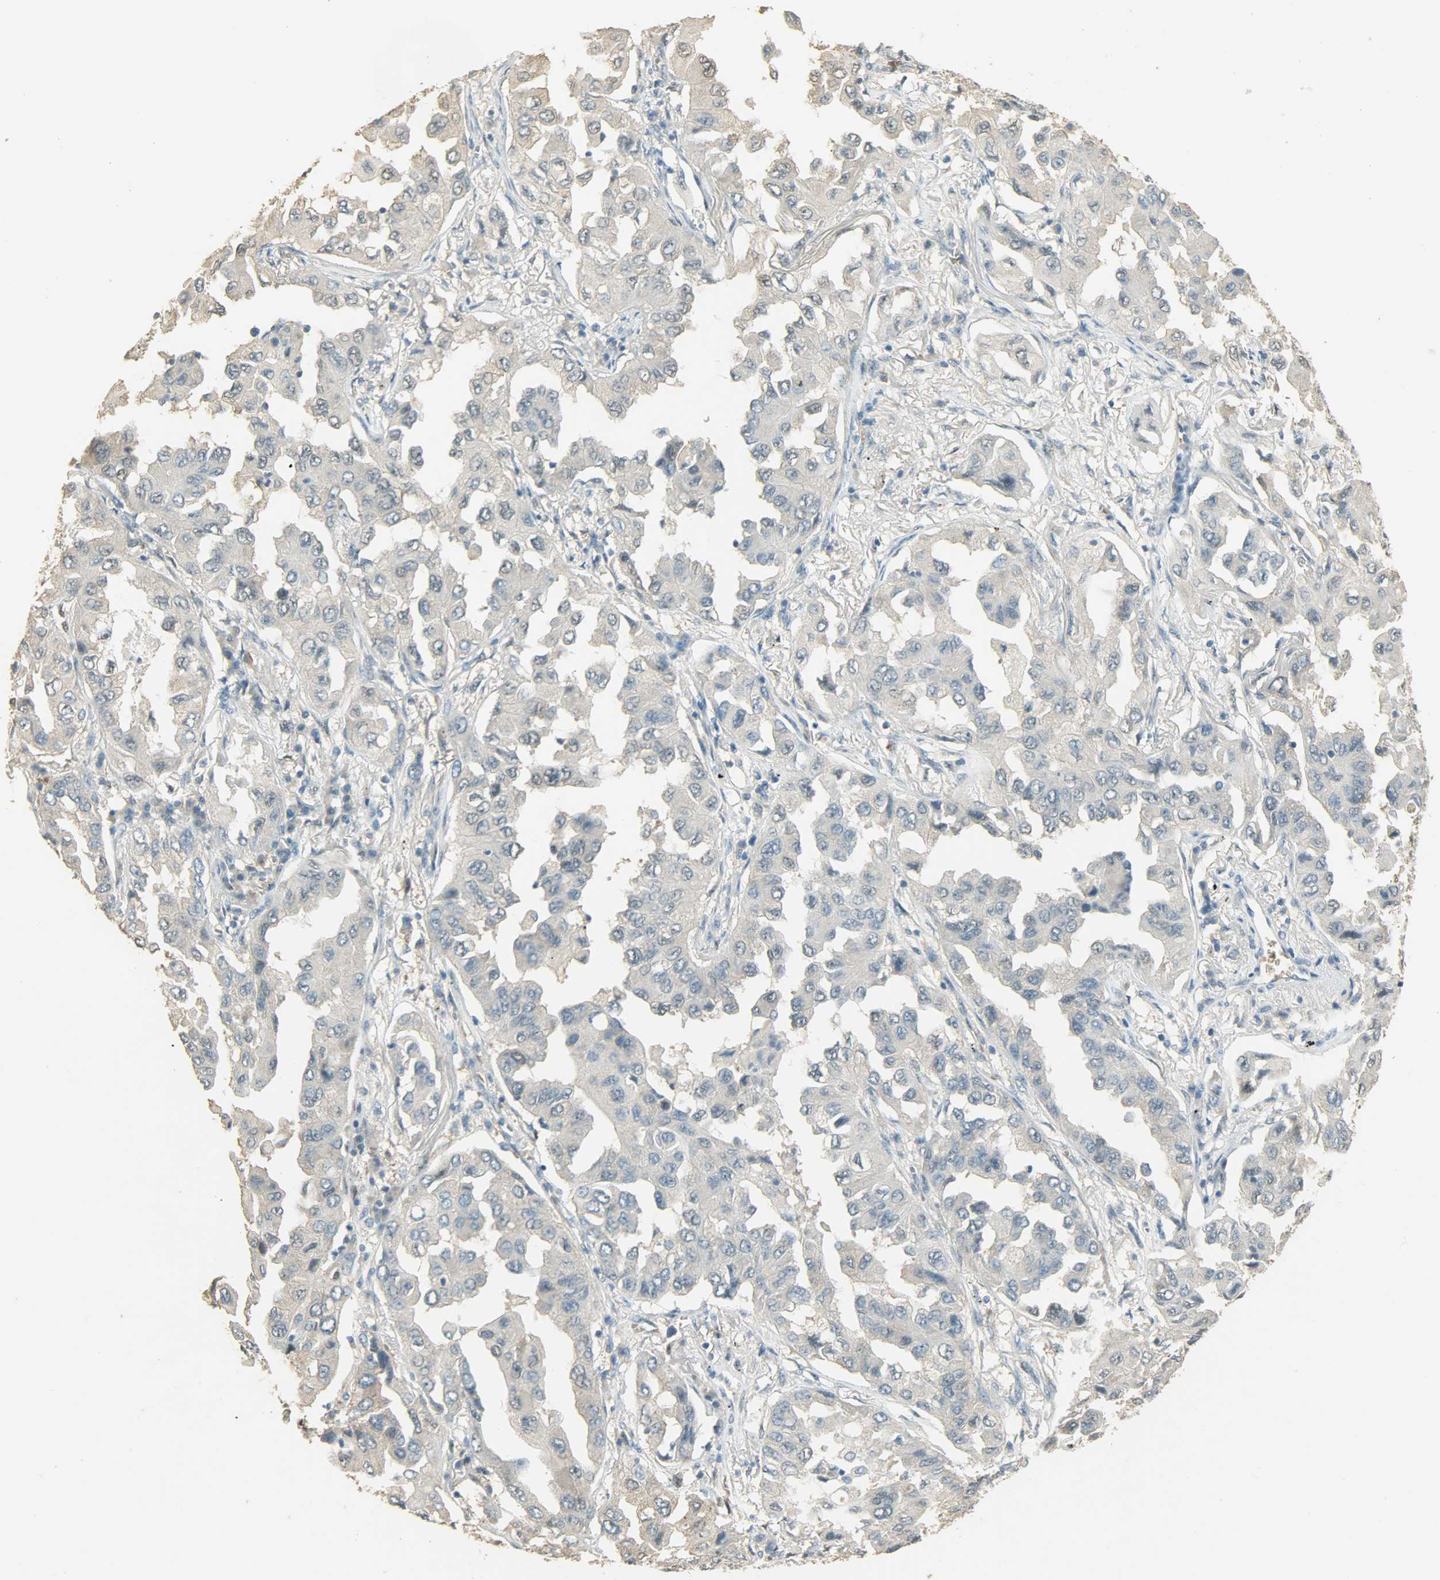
{"staining": {"intensity": "negative", "quantity": "none", "location": "none"}, "tissue": "lung cancer", "cell_type": "Tumor cells", "image_type": "cancer", "snomed": [{"axis": "morphology", "description": "Adenocarcinoma, NOS"}, {"axis": "topography", "description": "Lung"}], "caption": "Image shows no protein staining in tumor cells of lung cancer (adenocarcinoma) tissue.", "gene": "PRMT5", "patient": {"sex": "female", "age": 65}}